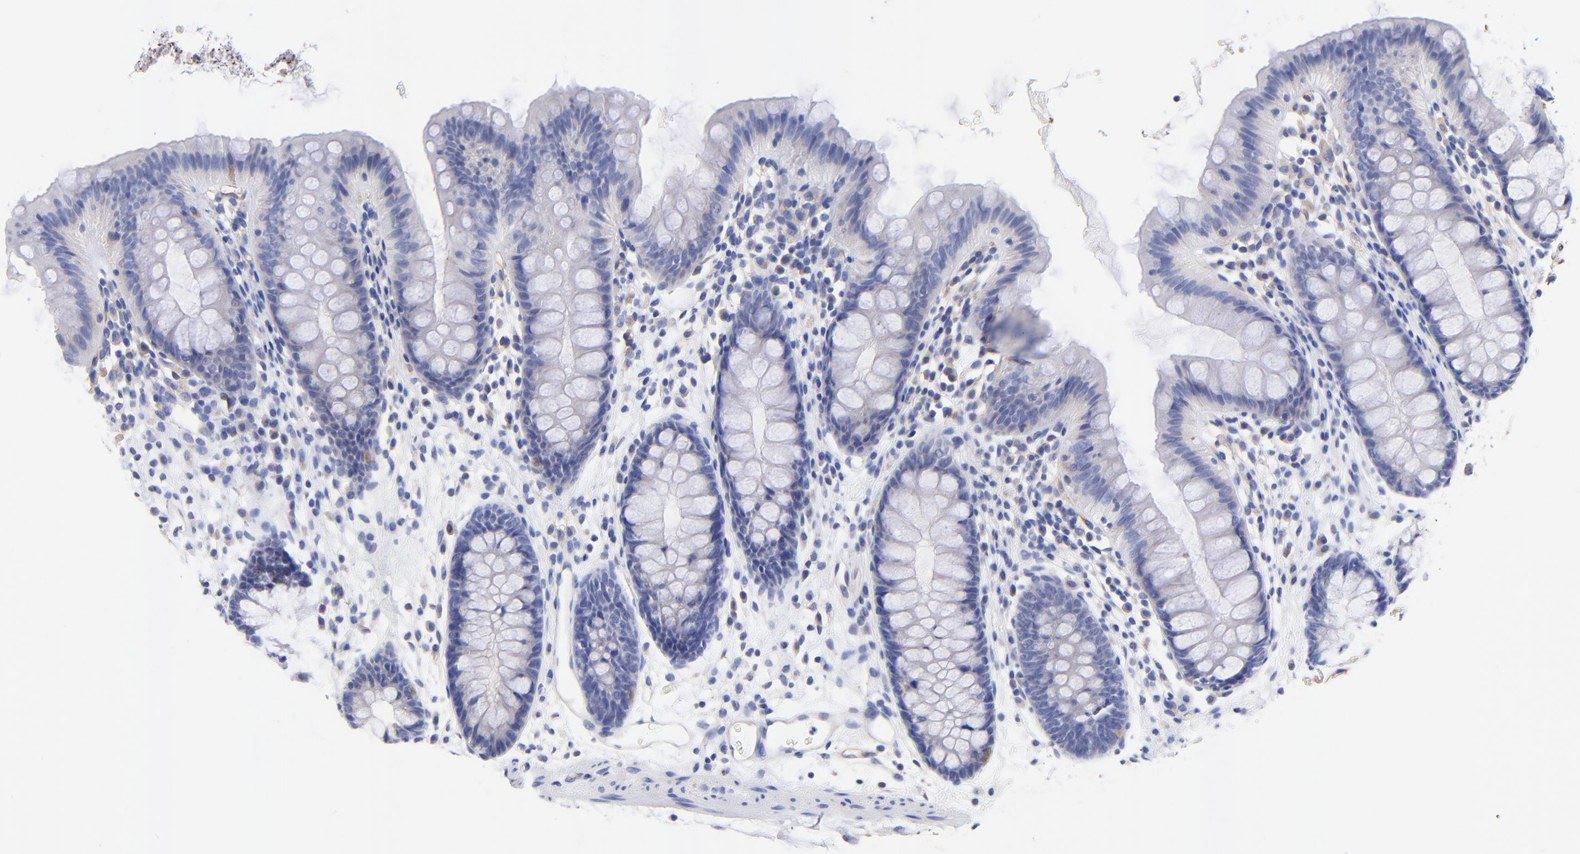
{"staining": {"intensity": "negative", "quantity": "none", "location": "none"}, "tissue": "colon", "cell_type": "Endothelial cells", "image_type": "normal", "snomed": [{"axis": "morphology", "description": "Normal tissue, NOS"}, {"axis": "topography", "description": "Smooth muscle"}, {"axis": "topography", "description": "Colon"}], "caption": "Immunohistochemistry photomicrograph of normal colon: human colon stained with DAB exhibits no significant protein positivity in endothelial cells.", "gene": "SLC44A2", "patient": {"sex": "male", "age": 67}}